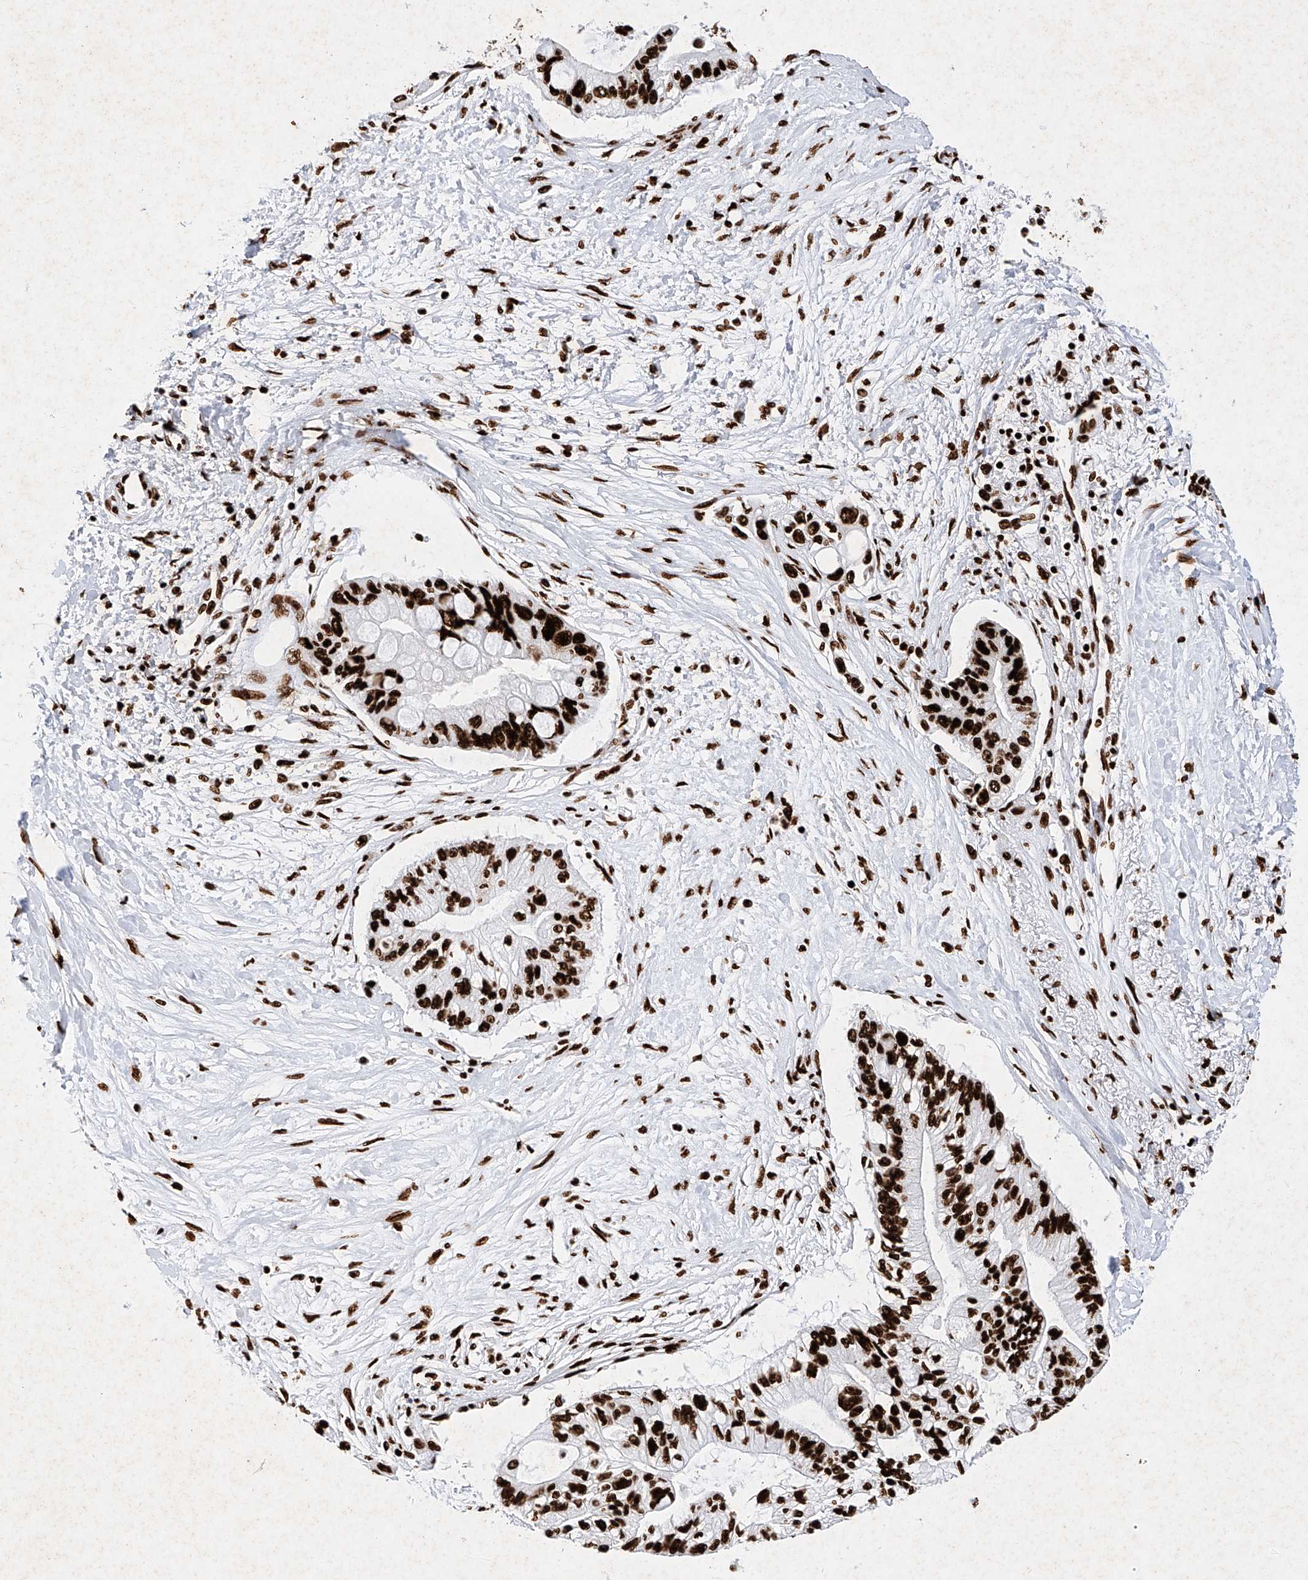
{"staining": {"intensity": "strong", "quantity": ">75%", "location": "nuclear"}, "tissue": "pancreatic cancer", "cell_type": "Tumor cells", "image_type": "cancer", "snomed": [{"axis": "morphology", "description": "Adenocarcinoma, NOS"}, {"axis": "topography", "description": "Pancreas"}], "caption": "Brown immunohistochemical staining in pancreatic adenocarcinoma shows strong nuclear expression in approximately >75% of tumor cells. (DAB (3,3'-diaminobenzidine) = brown stain, brightfield microscopy at high magnification).", "gene": "SRSF6", "patient": {"sex": "female", "age": 77}}